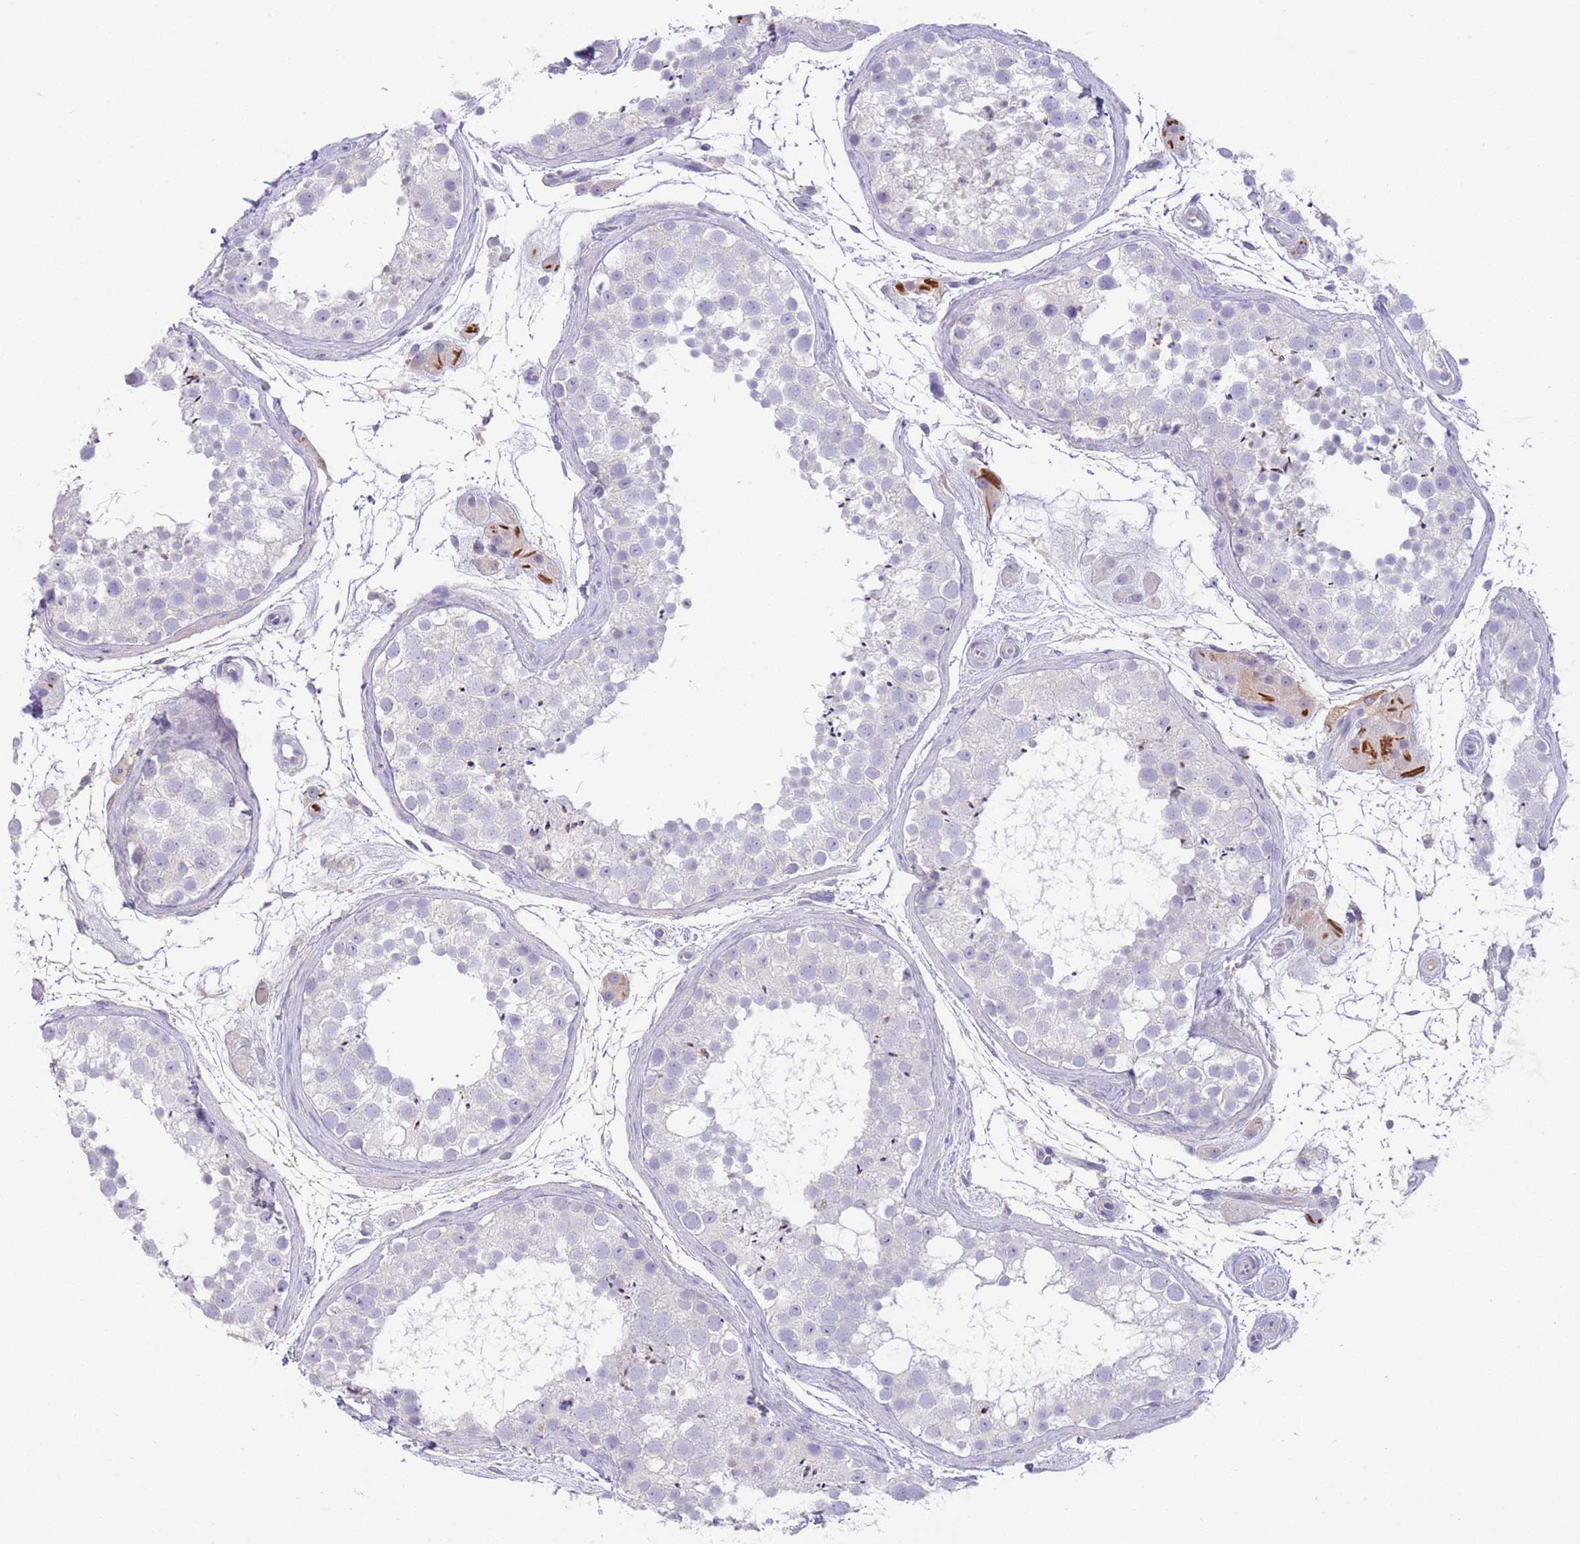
{"staining": {"intensity": "negative", "quantity": "none", "location": "none"}, "tissue": "testis", "cell_type": "Cells in seminiferous ducts", "image_type": "normal", "snomed": [{"axis": "morphology", "description": "Normal tissue, NOS"}, {"axis": "topography", "description": "Testis"}], "caption": "High power microscopy image of an immunohistochemistry histopathology image of unremarkable testis, revealing no significant positivity in cells in seminiferous ducts. (DAB IHC, high magnification).", "gene": "IGFL4", "patient": {"sex": "male", "age": 41}}